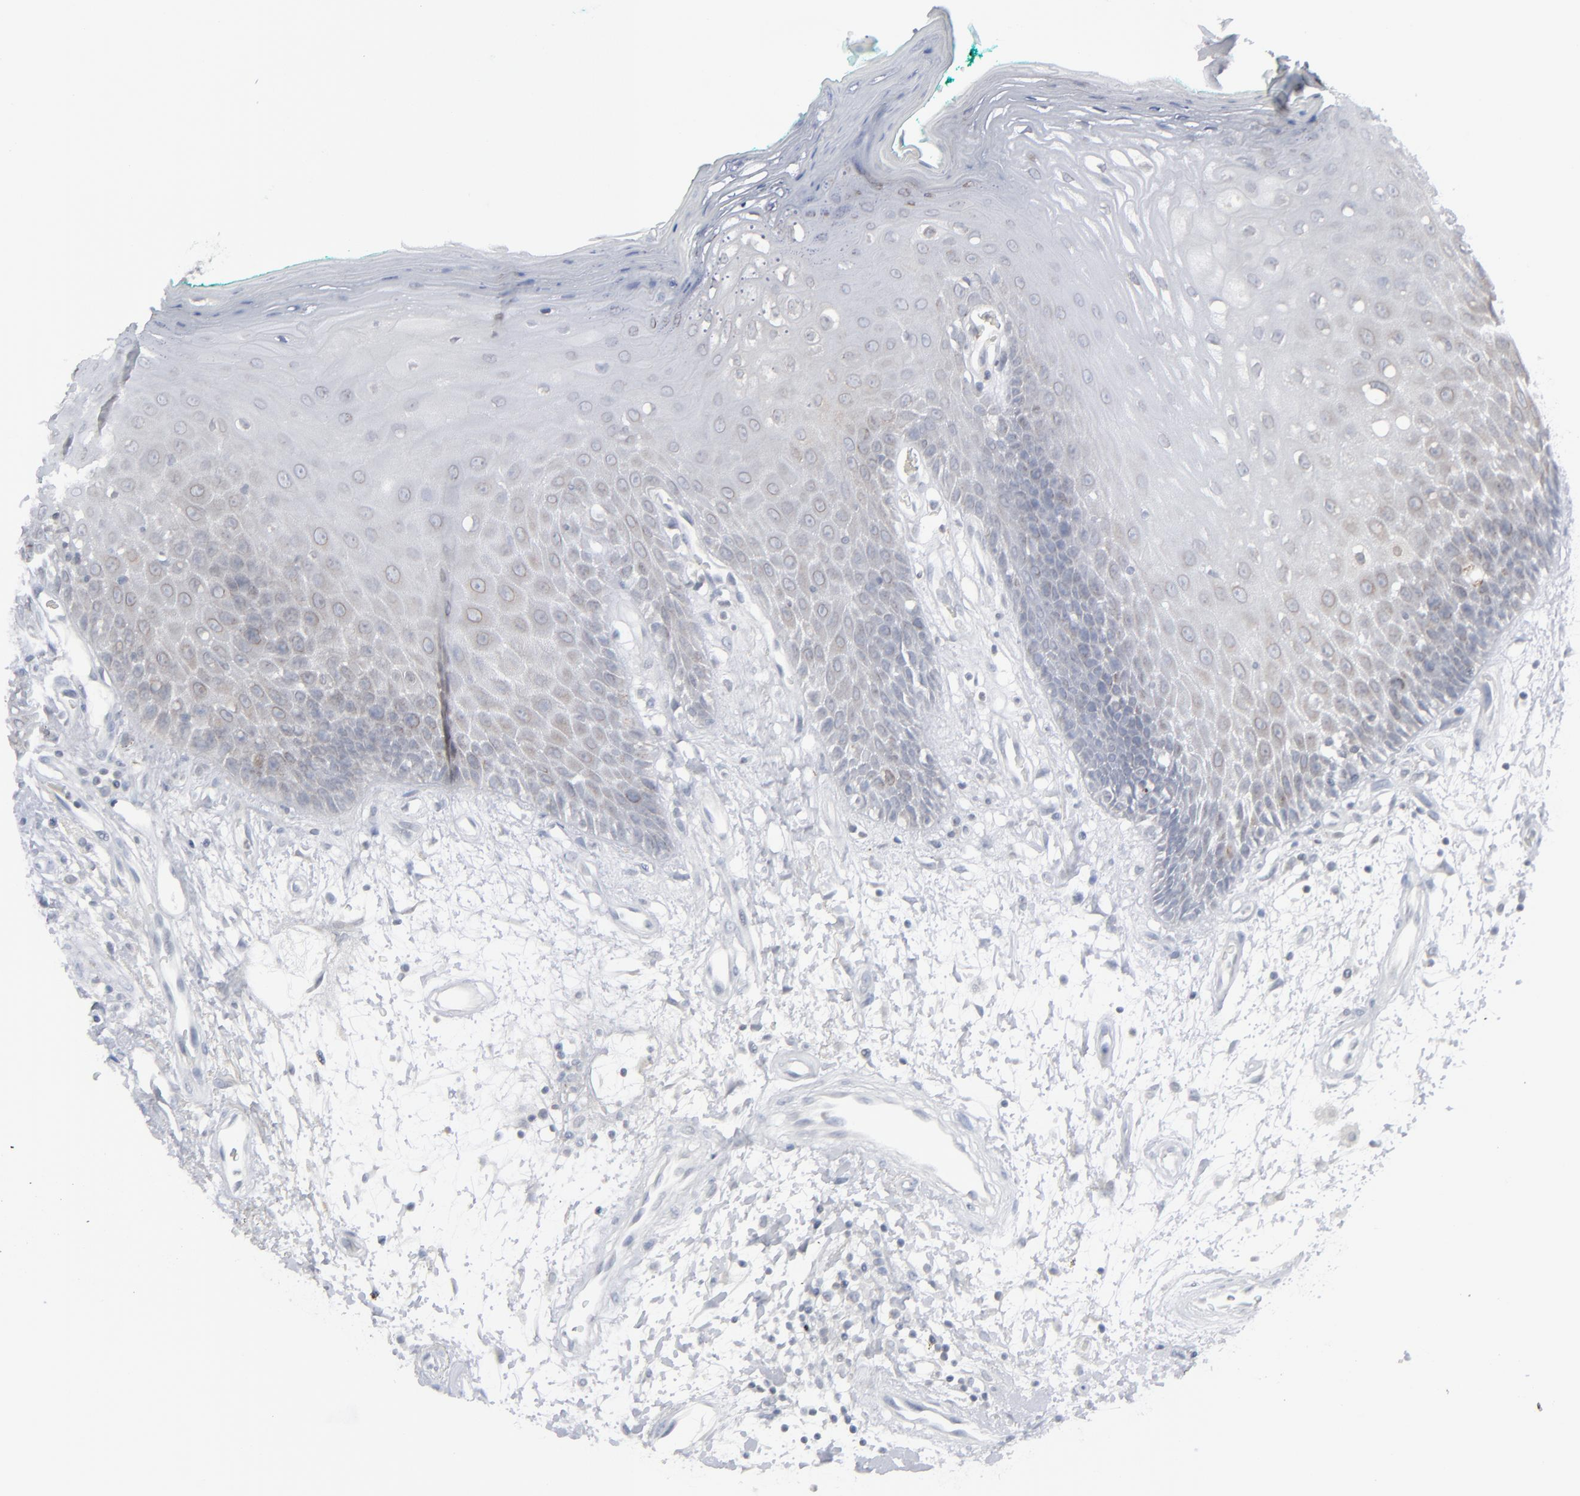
{"staining": {"intensity": "weak", "quantity": "<25%", "location": "cytoplasmic/membranous,nuclear"}, "tissue": "oral mucosa", "cell_type": "Squamous epithelial cells", "image_type": "normal", "snomed": [{"axis": "morphology", "description": "Normal tissue, NOS"}, {"axis": "morphology", "description": "Squamous cell carcinoma, NOS"}, {"axis": "topography", "description": "Skeletal muscle"}, {"axis": "topography", "description": "Oral tissue"}, {"axis": "topography", "description": "Head-Neck"}], "caption": "This is an immunohistochemistry histopathology image of benign human oral mucosa. There is no positivity in squamous epithelial cells.", "gene": "NUP88", "patient": {"sex": "female", "age": 84}}